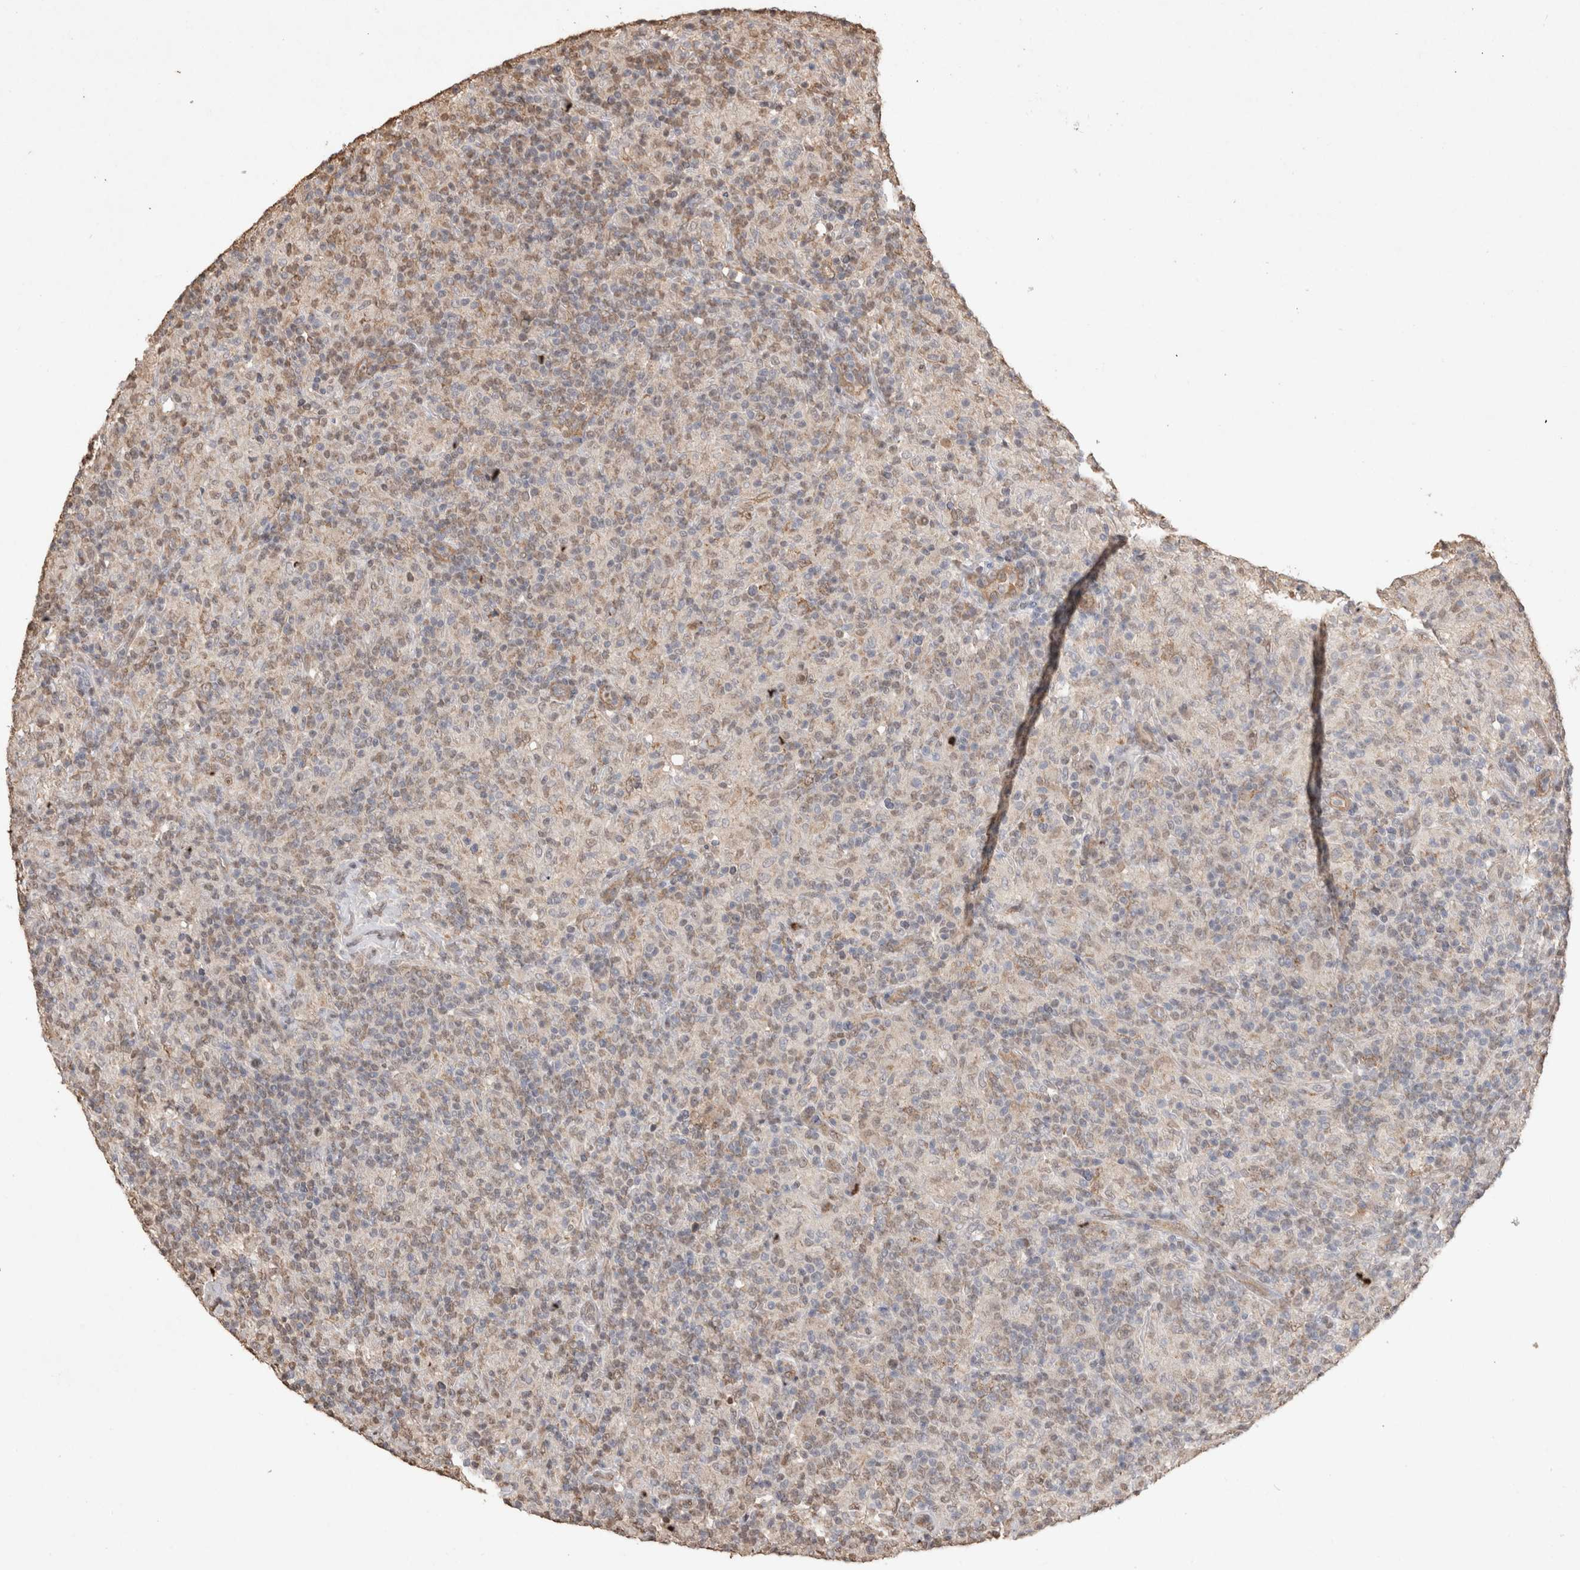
{"staining": {"intensity": "weak", "quantity": "<25%", "location": "nuclear"}, "tissue": "lymphoma", "cell_type": "Tumor cells", "image_type": "cancer", "snomed": [{"axis": "morphology", "description": "Hodgkin's disease, NOS"}, {"axis": "topography", "description": "Lymph node"}], "caption": "High power microscopy photomicrograph of an immunohistochemistry histopathology image of lymphoma, revealing no significant staining in tumor cells.", "gene": "MLX", "patient": {"sex": "male", "age": 70}}